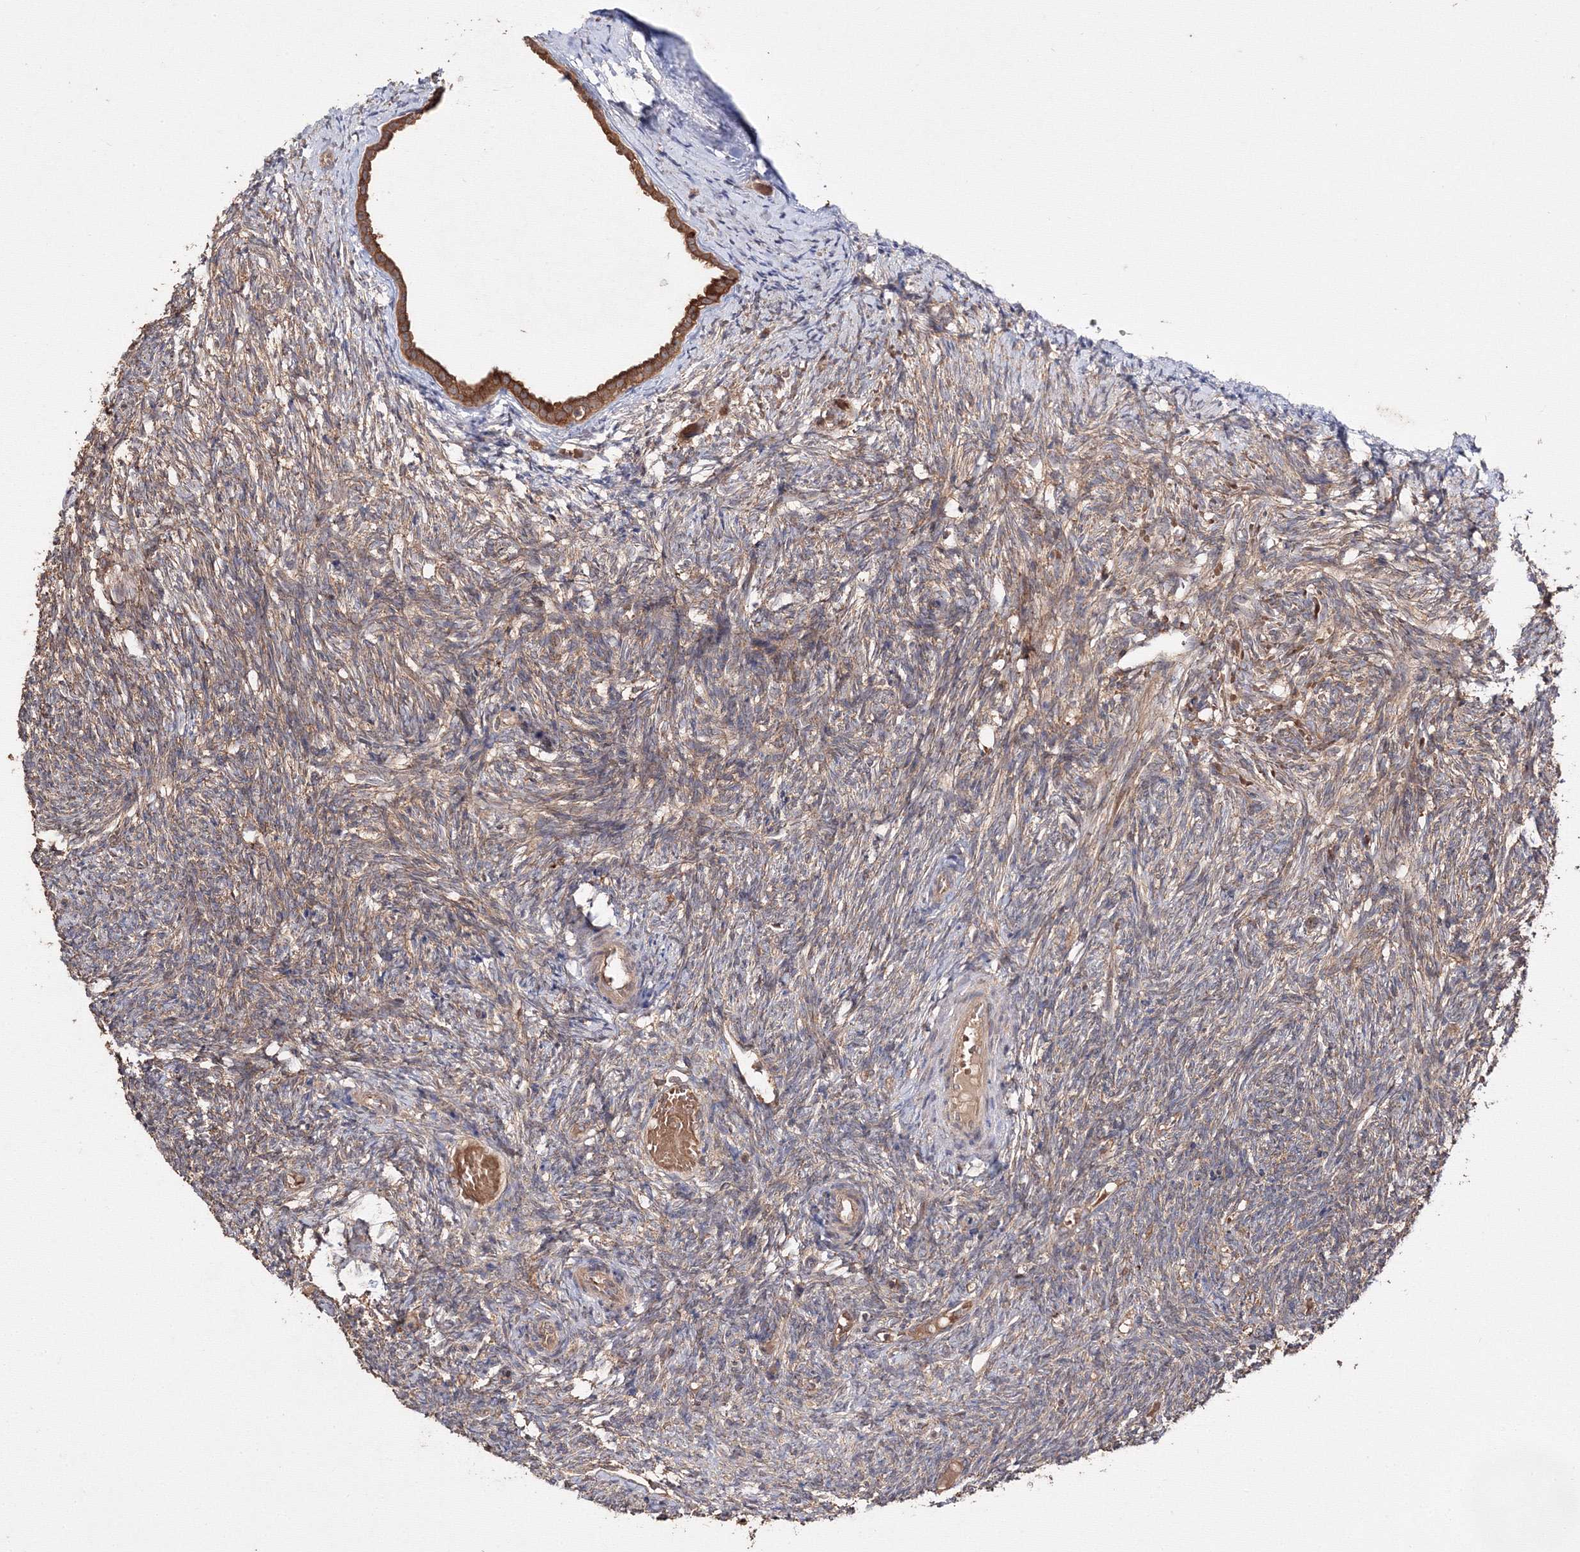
{"staining": {"intensity": "weak", "quantity": "25%-75%", "location": "cytoplasmic/membranous"}, "tissue": "ovary", "cell_type": "Ovarian stroma cells", "image_type": "normal", "snomed": [{"axis": "morphology", "description": "Normal tissue, NOS"}, {"axis": "topography", "description": "Ovary"}], "caption": "Ovarian stroma cells exhibit weak cytoplasmic/membranous positivity in about 25%-75% of cells in normal ovary. (DAB = brown stain, brightfield microscopy at high magnification).", "gene": "DDO", "patient": {"sex": "female", "age": 41}}